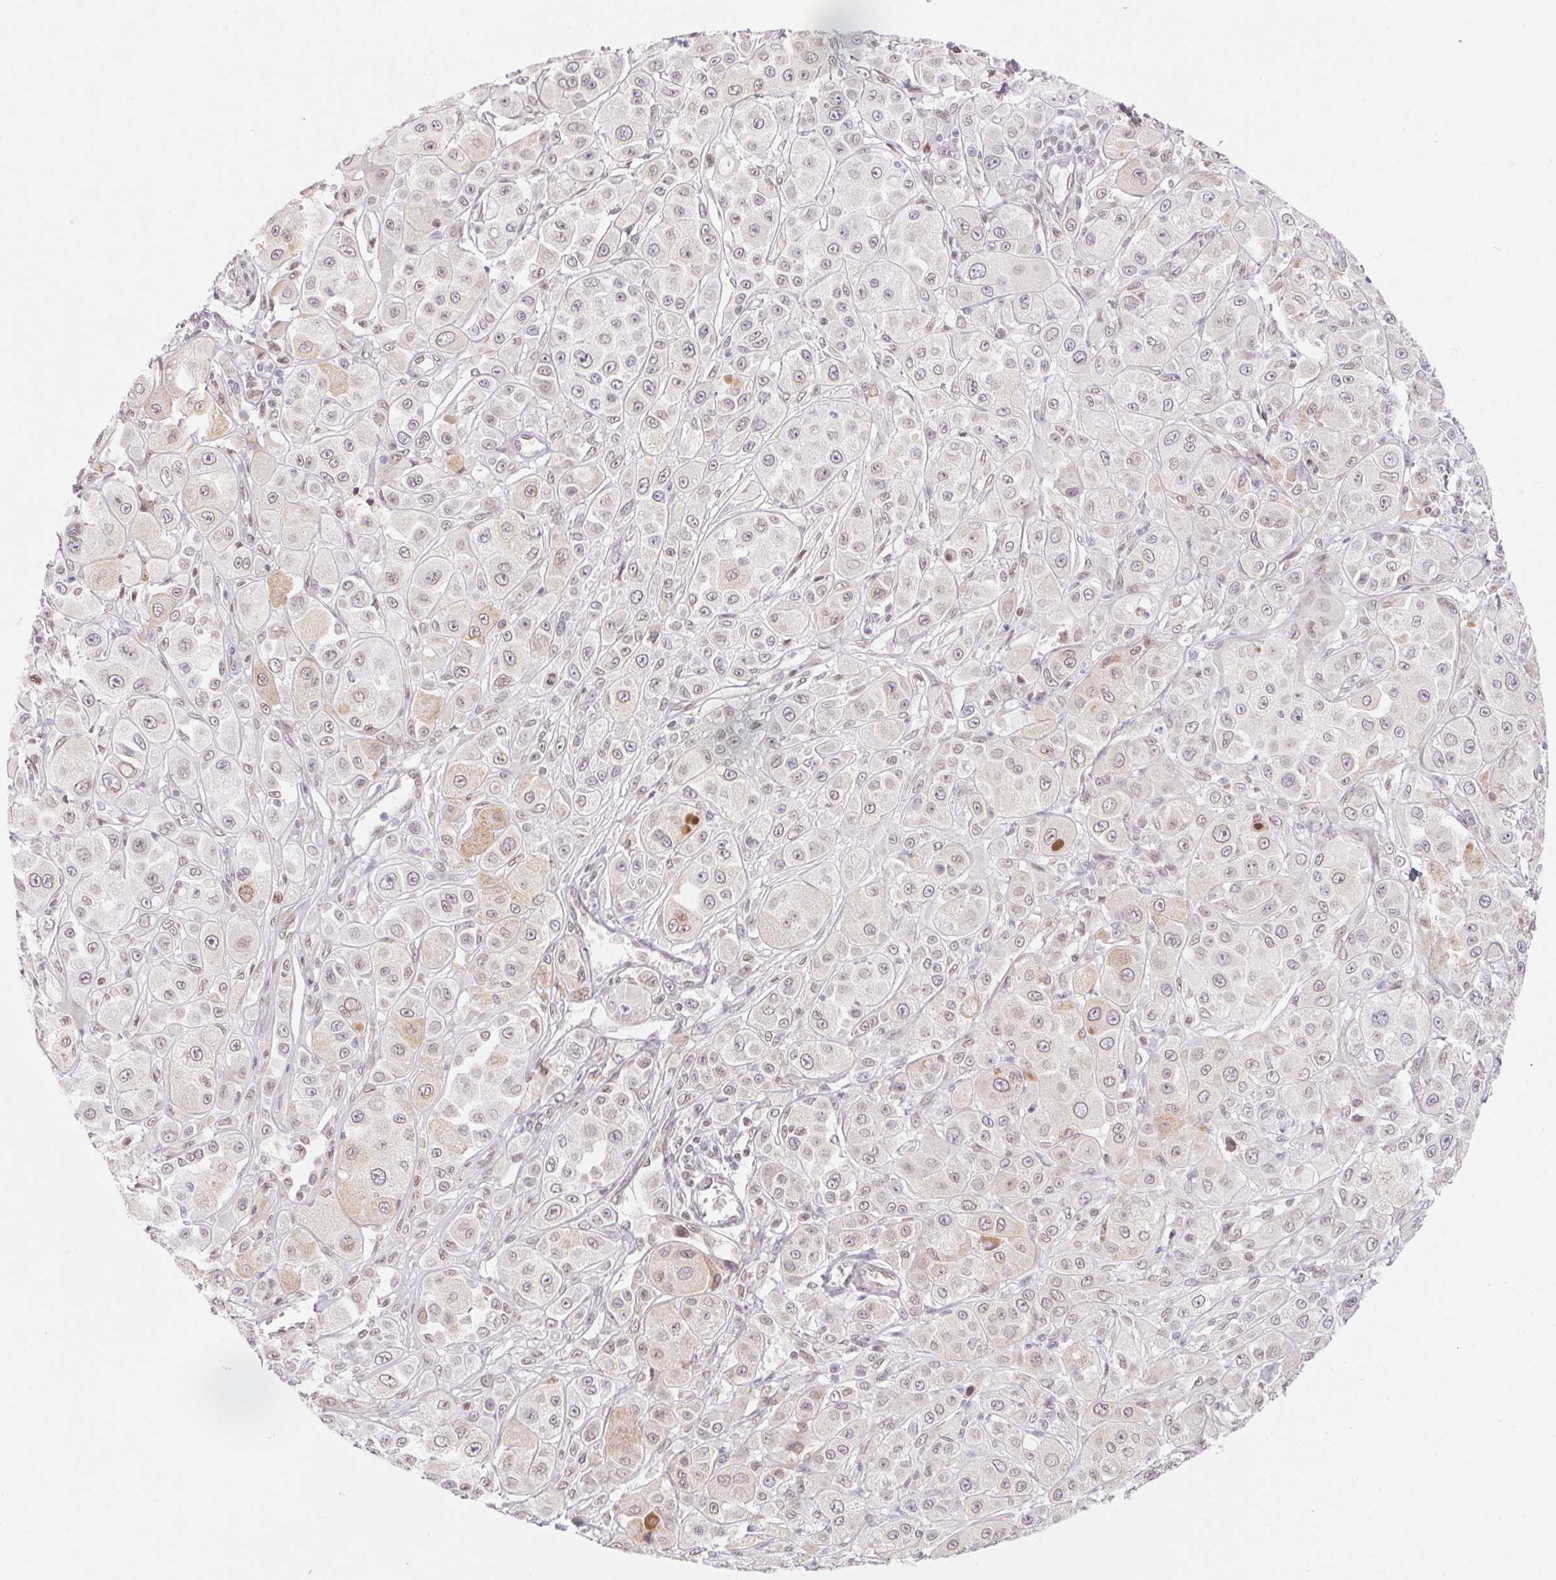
{"staining": {"intensity": "weak", "quantity": "<25%", "location": "cytoplasmic/membranous,nuclear"}, "tissue": "melanoma", "cell_type": "Tumor cells", "image_type": "cancer", "snomed": [{"axis": "morphology", "description": "Malignant melanoma, NOS"}, {"axis": "topography", "description": "Skin"}], "caption": "The immunohistochemistry photomicrograph has no significant staining in tumor cells of melanoma tissue.", "gene": "KCNQ2", "patient": {"sex": "male", "age": 67}}